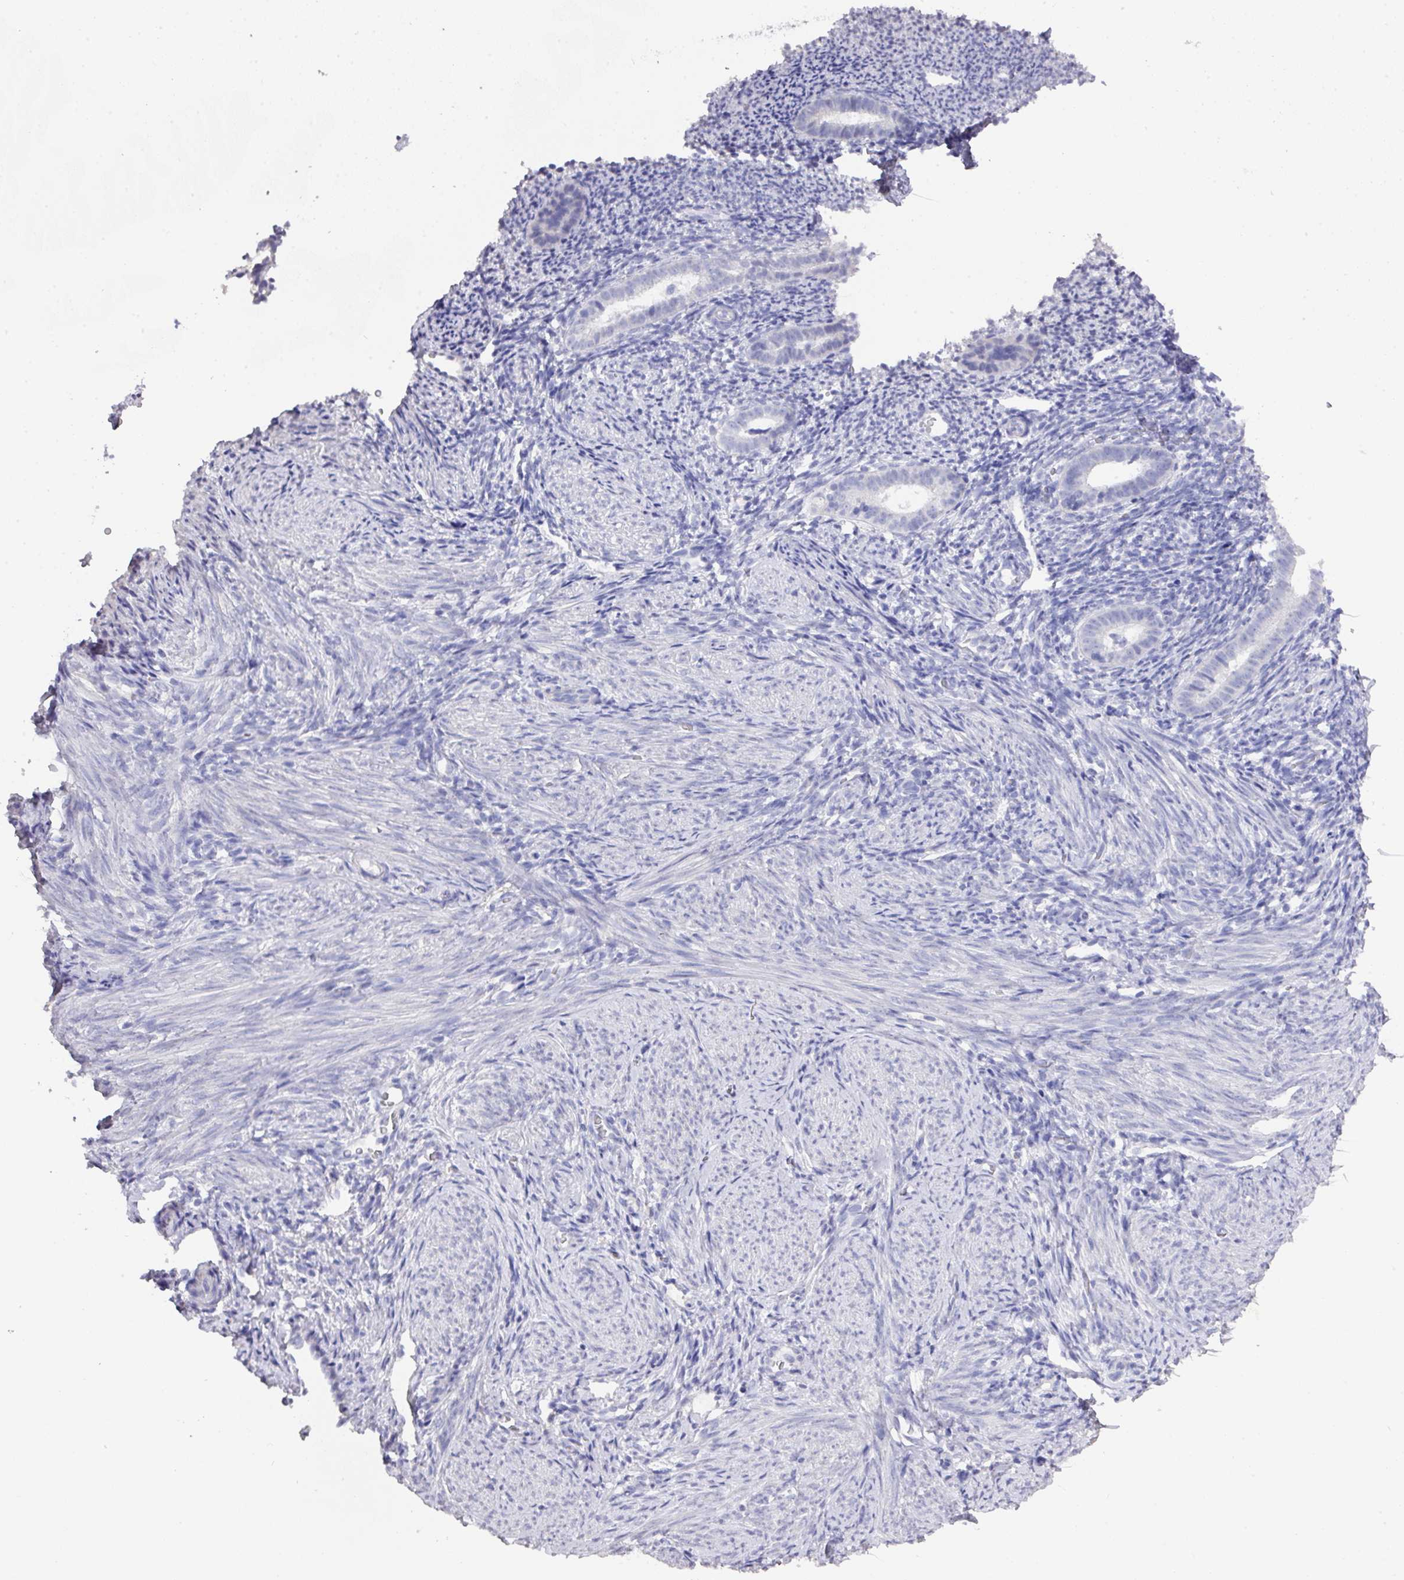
{"staining": {"intensity": "negative", "quantity": "none", "location": "none"}, "tissue": "endometrium", "cell_type": "Cells in endometrial stroma", "image_type": "normal", "snomed": [{"axis": "morphology", "description": "Normal tissue, NOS"}, {"axis": "topography", "description": "Endometrium"}], "caption": "Photomicrograph shows no significant protein staining in cells in endometrial stroma of benign endometrium. (Immunohistochemistry, brightfield microscopy, high magnification).", "gene": "DAZ1", "patient": {"sex": "female", "age": 39}}